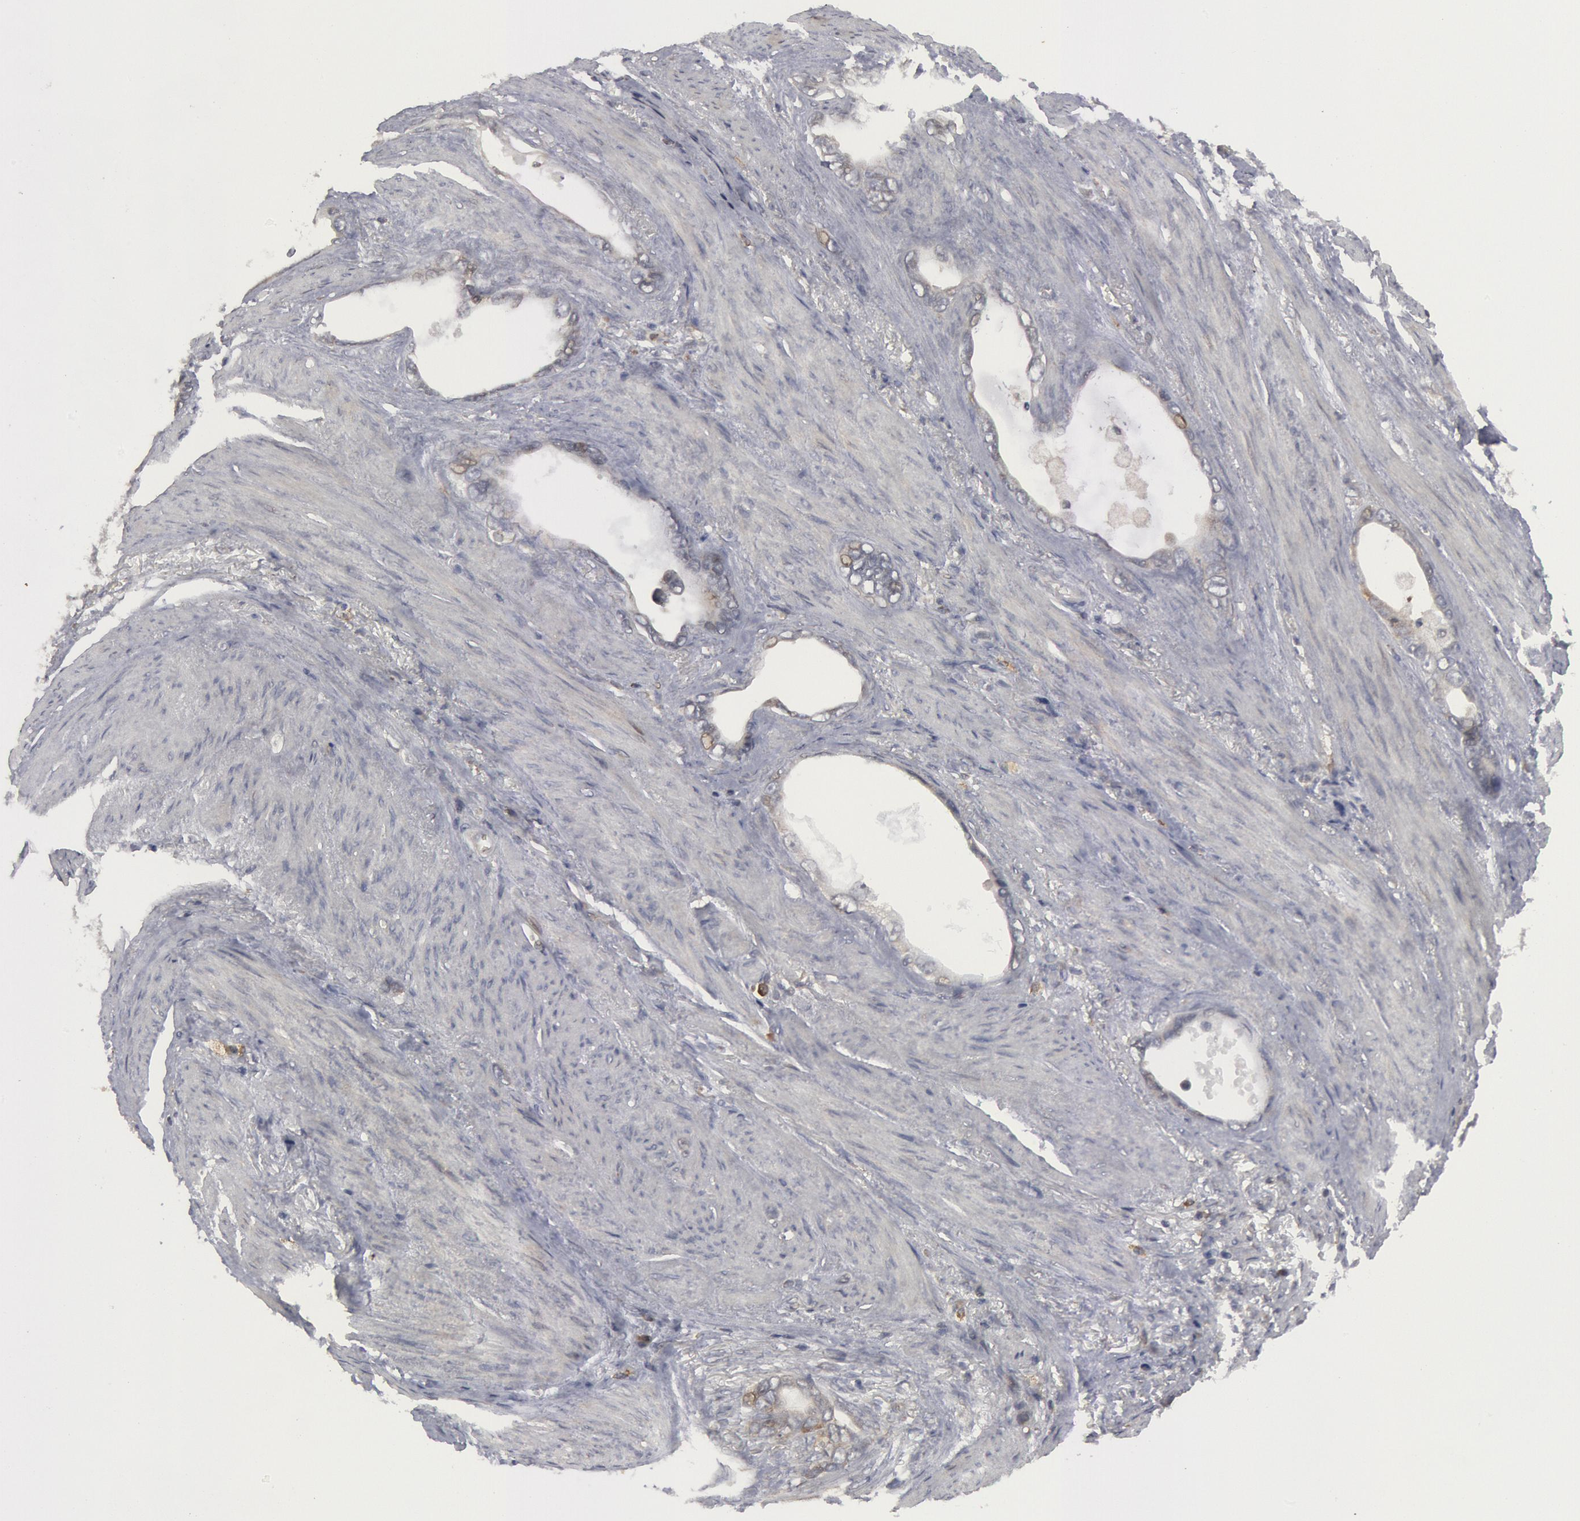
{"staining": {"intensity": "weak", "quantity": "<25%", "location": "cytoplasmic/membranous"}, "tissue": "stomach cancer", "cell_type": "Tumor cells", "image_type": "cancer", "snomed": [{"axis": "morphology", "description": "Adenocarcinoma, NOS"}, {"axis": "topography", "description": "Stomach"}], "caption": "Protein analysis of stomach cancer reveals no significant expression in tumor cells.", "gene": "OSBPL8", "patient": {"sex": "male", "age": 78}}